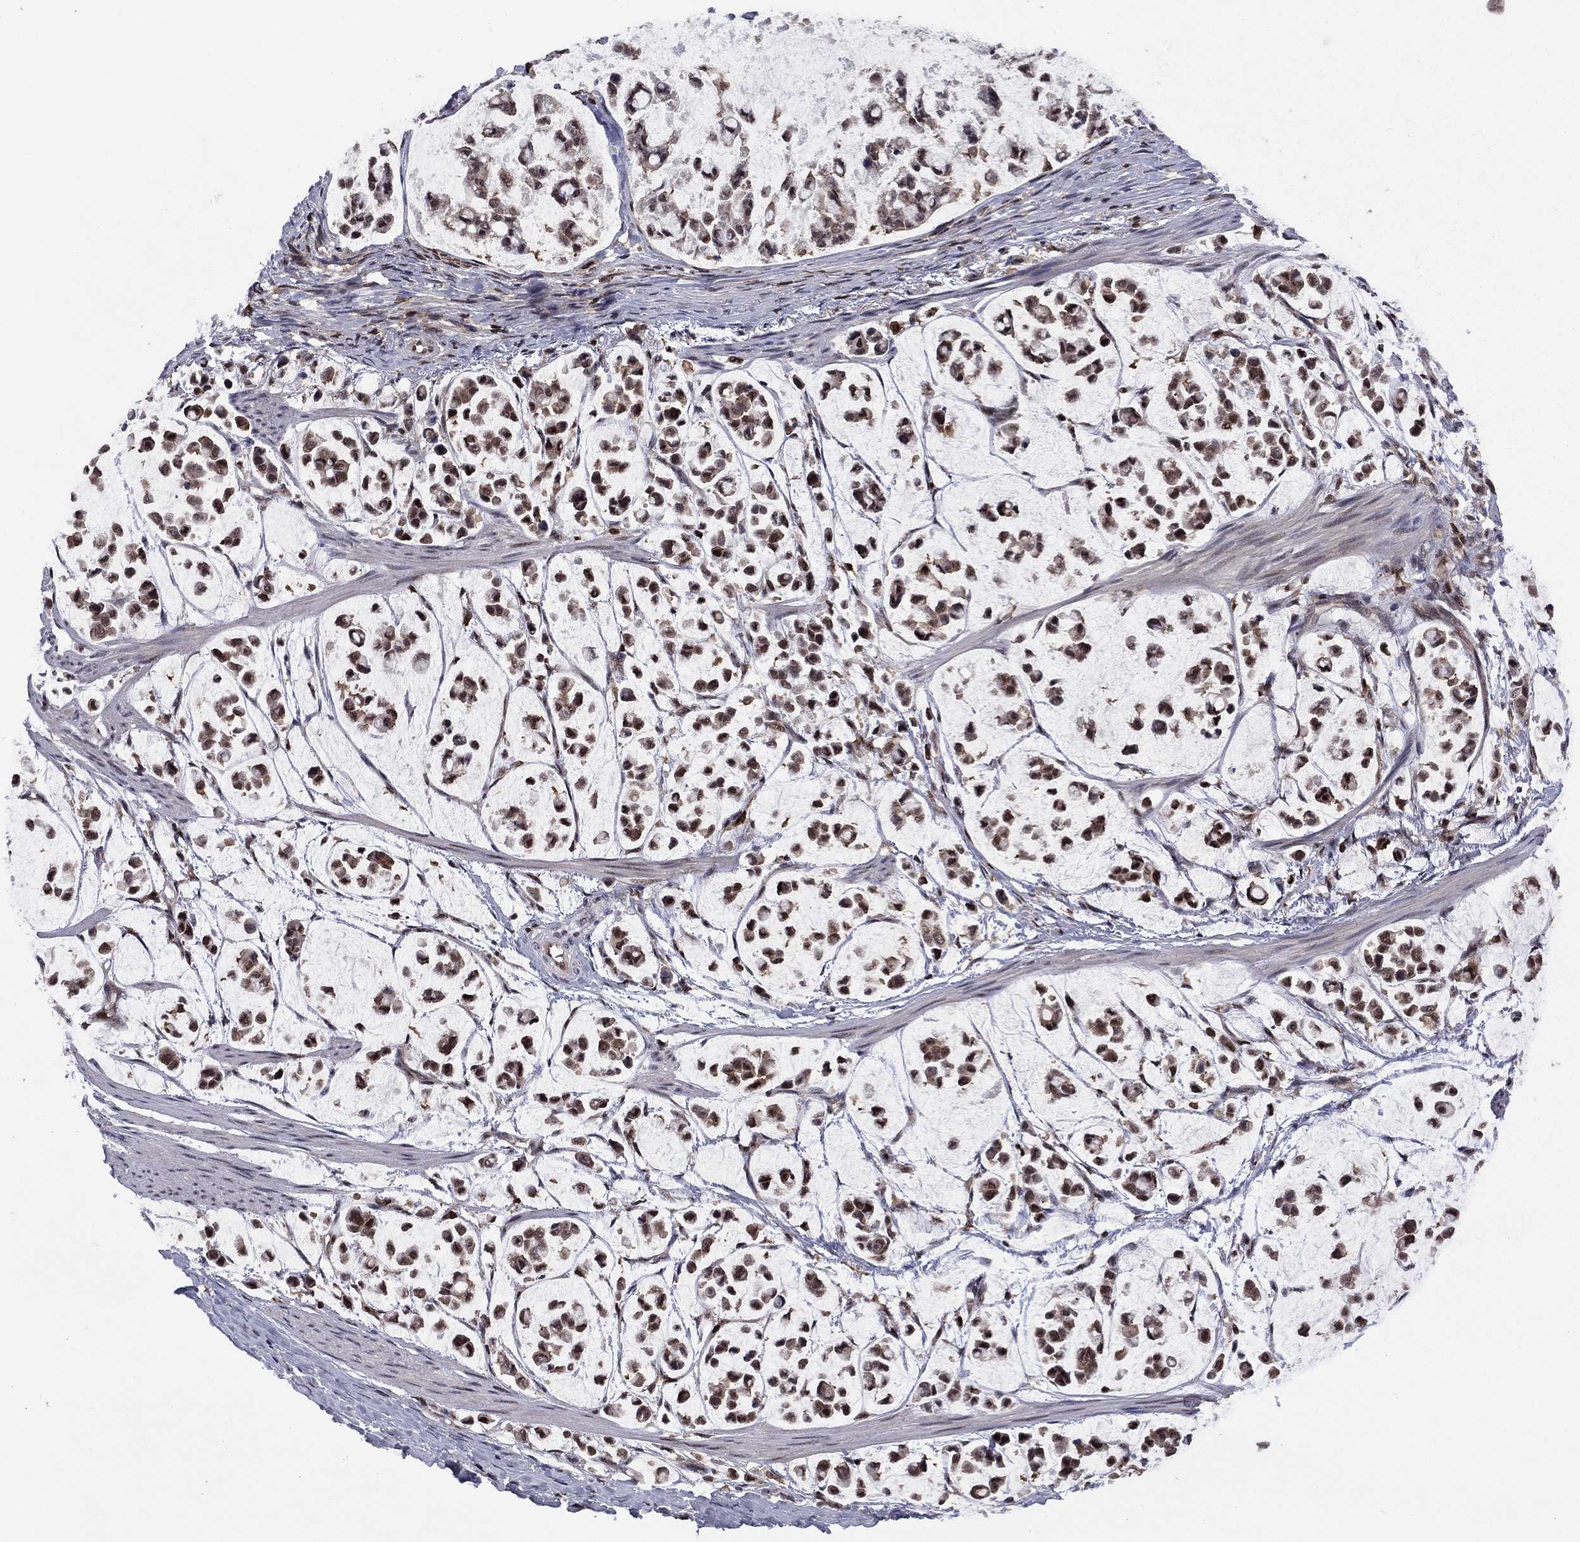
{"staining": {"intensity": "moderate", "quantity": "25%-75%", "location": "nuclear"}, "tissue": "stomach cancer", "cell_type": "Tumor cells", "image_type": "cancer", "snomed": [{"axis": "morphology", "description": "Adenocarcinoma, NOS"}, {"axis": "topography", "description": "Stomach"}], "caption": "Immunohistochemistry (IHC) micrograph of neoplastic tissue: human adenocarcinoma (stomach) stained using immunohistochemistry (IHC) exhibits medium levels of moderate protein expression localized specifically in the nuclear of tumor cells, appearing as a nuclear brown color.", "gene": "PSMD2", "patient": {"sex": "male", "age": 82}}